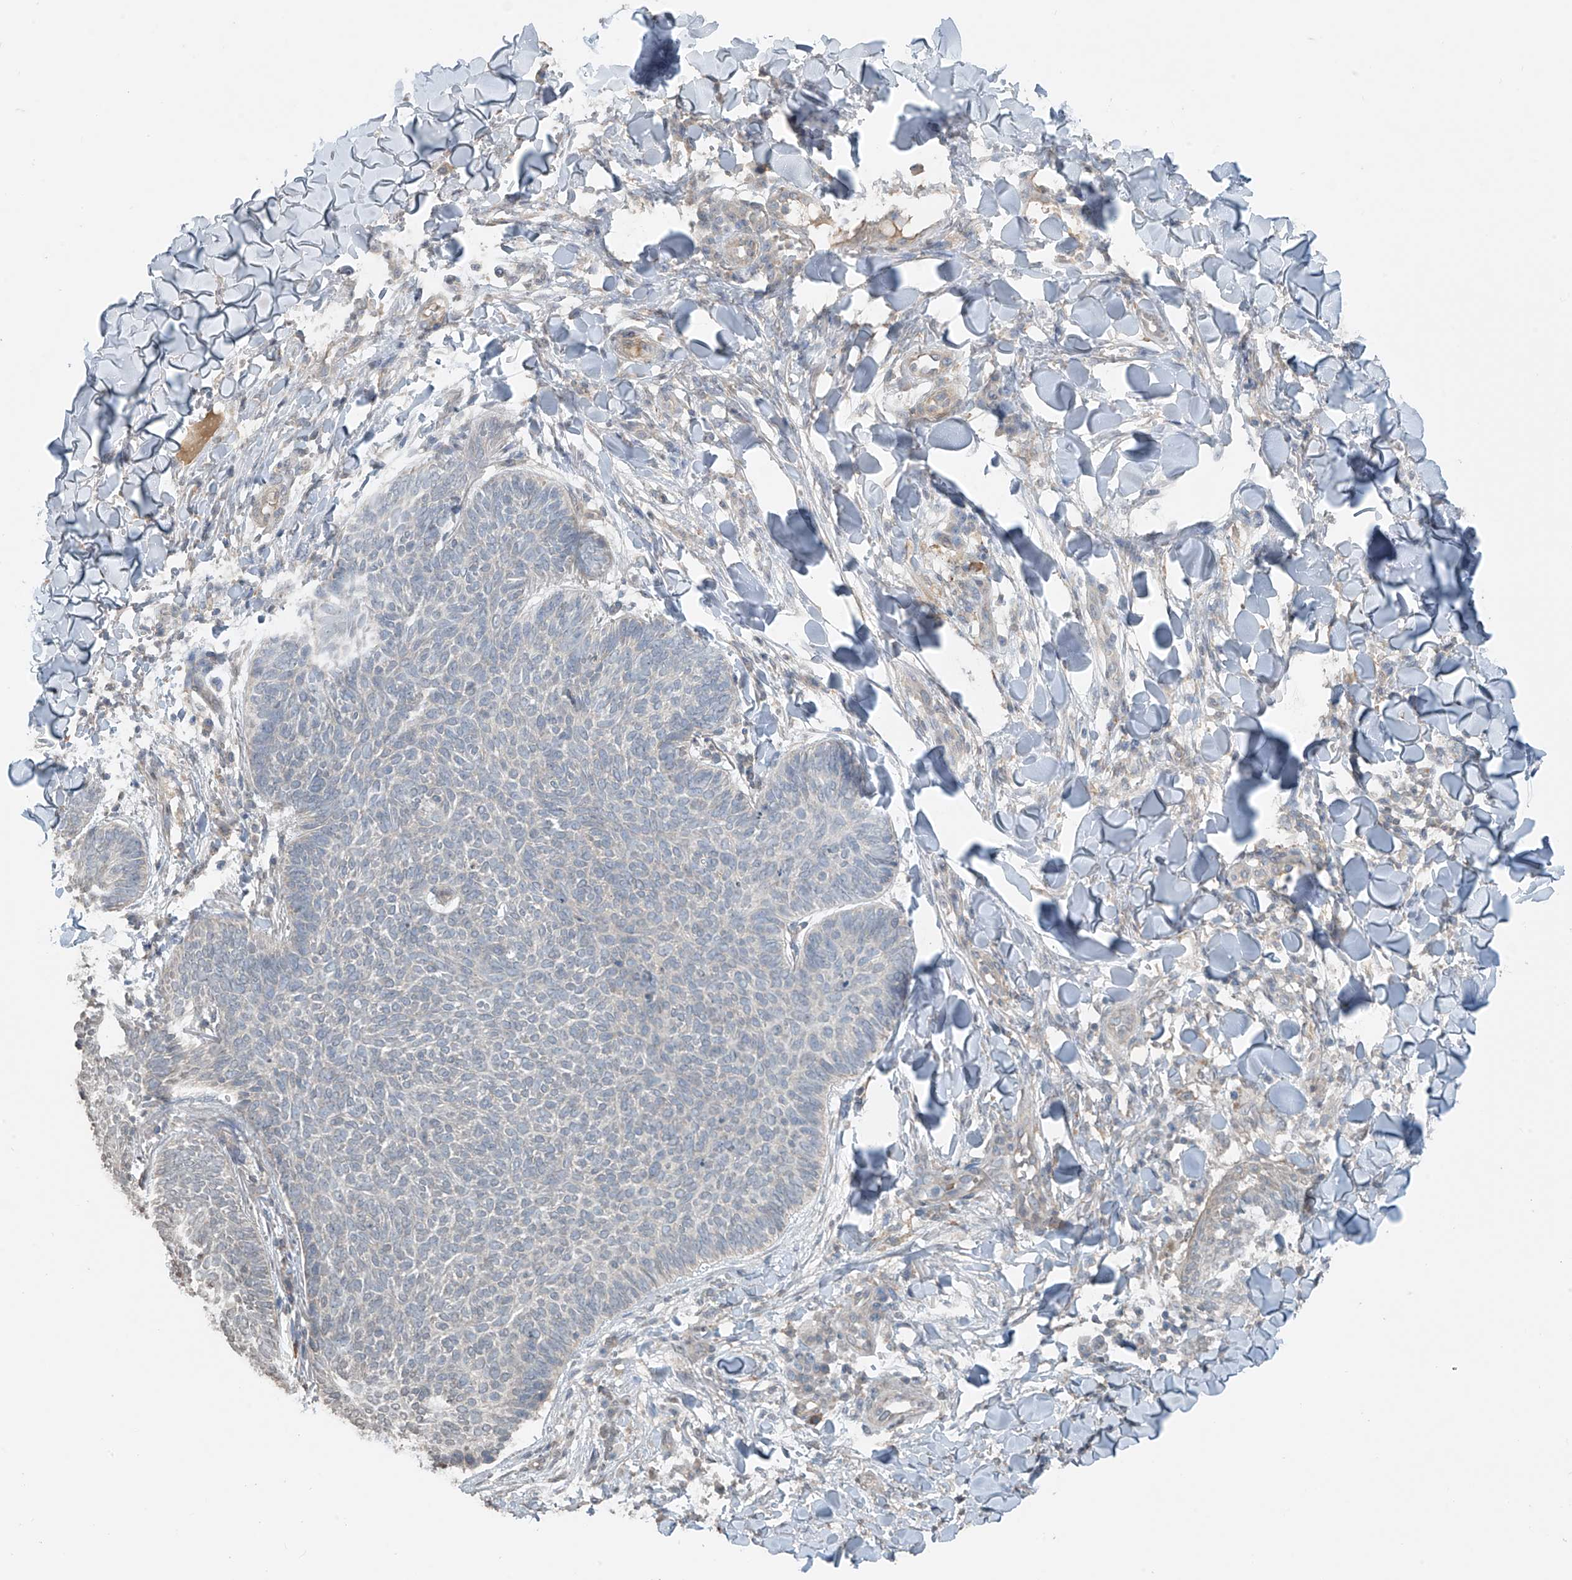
{"staining": {"intensity": "negative", "quantity": "none", "location": "none"}, "tissue": "skin cancer", "cell_type": "Tumor cells", "image_type": "cancer", "snomed": [{"axis": "morphology", "description": "Normal tissue, NOS"}, {"axis": "morphology", "description": "Basal cell carcinoma"}, {"axis": "topography", "description": "Skin"}], "caption": "This is an immunohistochemistry histopathology image of skin cancer. There is no expression in tumor cells.", "gene": "HOXA11", "patient": {"sex": "male", "age": 50}}